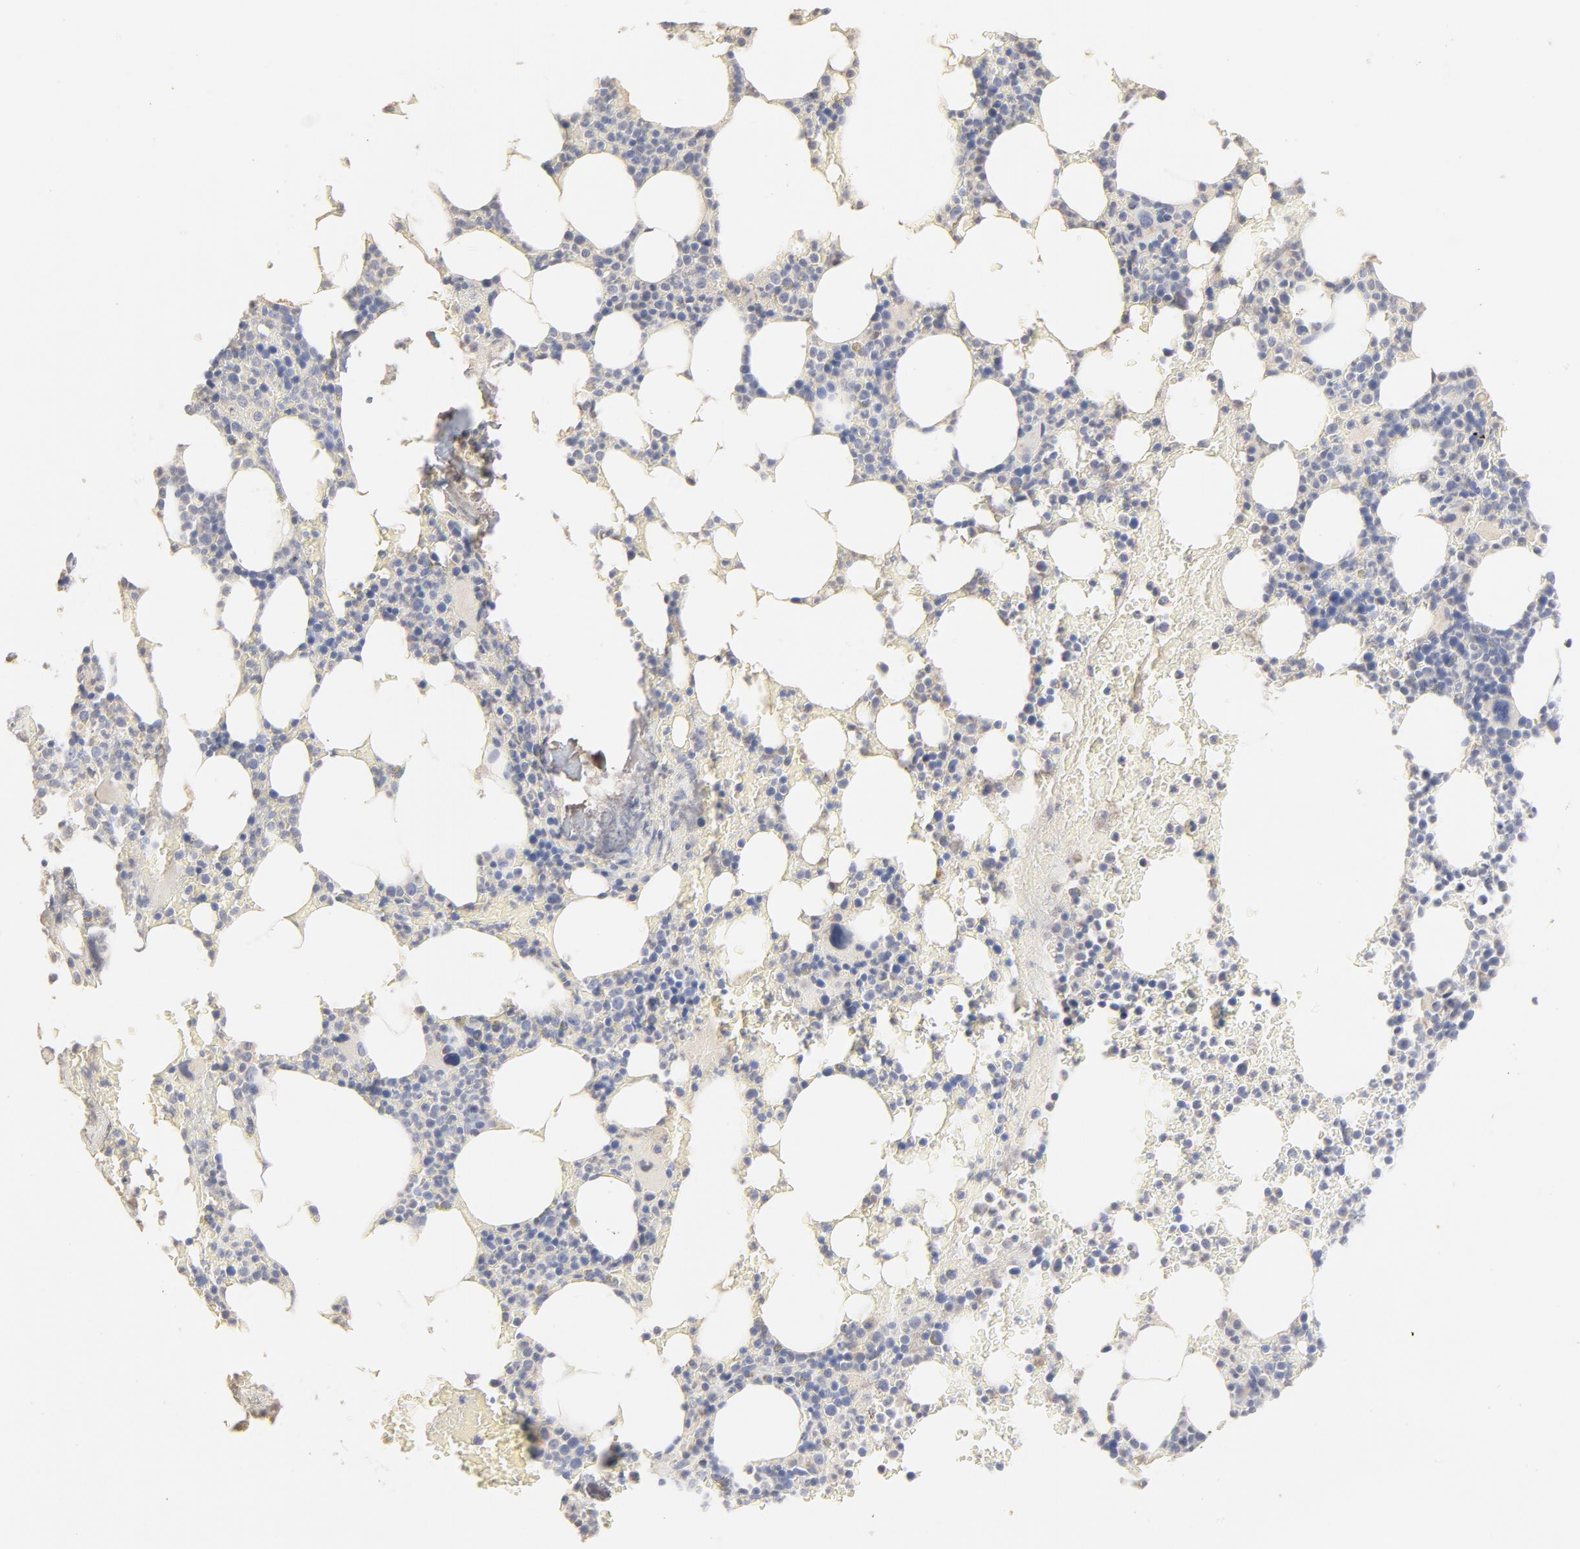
{"staining": {"intensity": "negative", "quantity": "none", "location": "none"}, "tissue": "bone marrow", "cell_type": "Hematopoietic cells", "image_type": "normal", "snomed": [{"axis": "morphology", "description": "Normal tissue, NOS"}, {"axis": "topography", "description": "Bone marrow"}], "caption": "Hematopoietic cells are negative for protein expression in normal human bone marrow. Brightfield microscopy of immunohistochemistry stained with DAB (3,3'-diaminobenzidine) (brown) and hematoxylin (blue), captured at high magnification.", "gene": "FCGBP", "patient": {"sex": "female", "age": 66}}